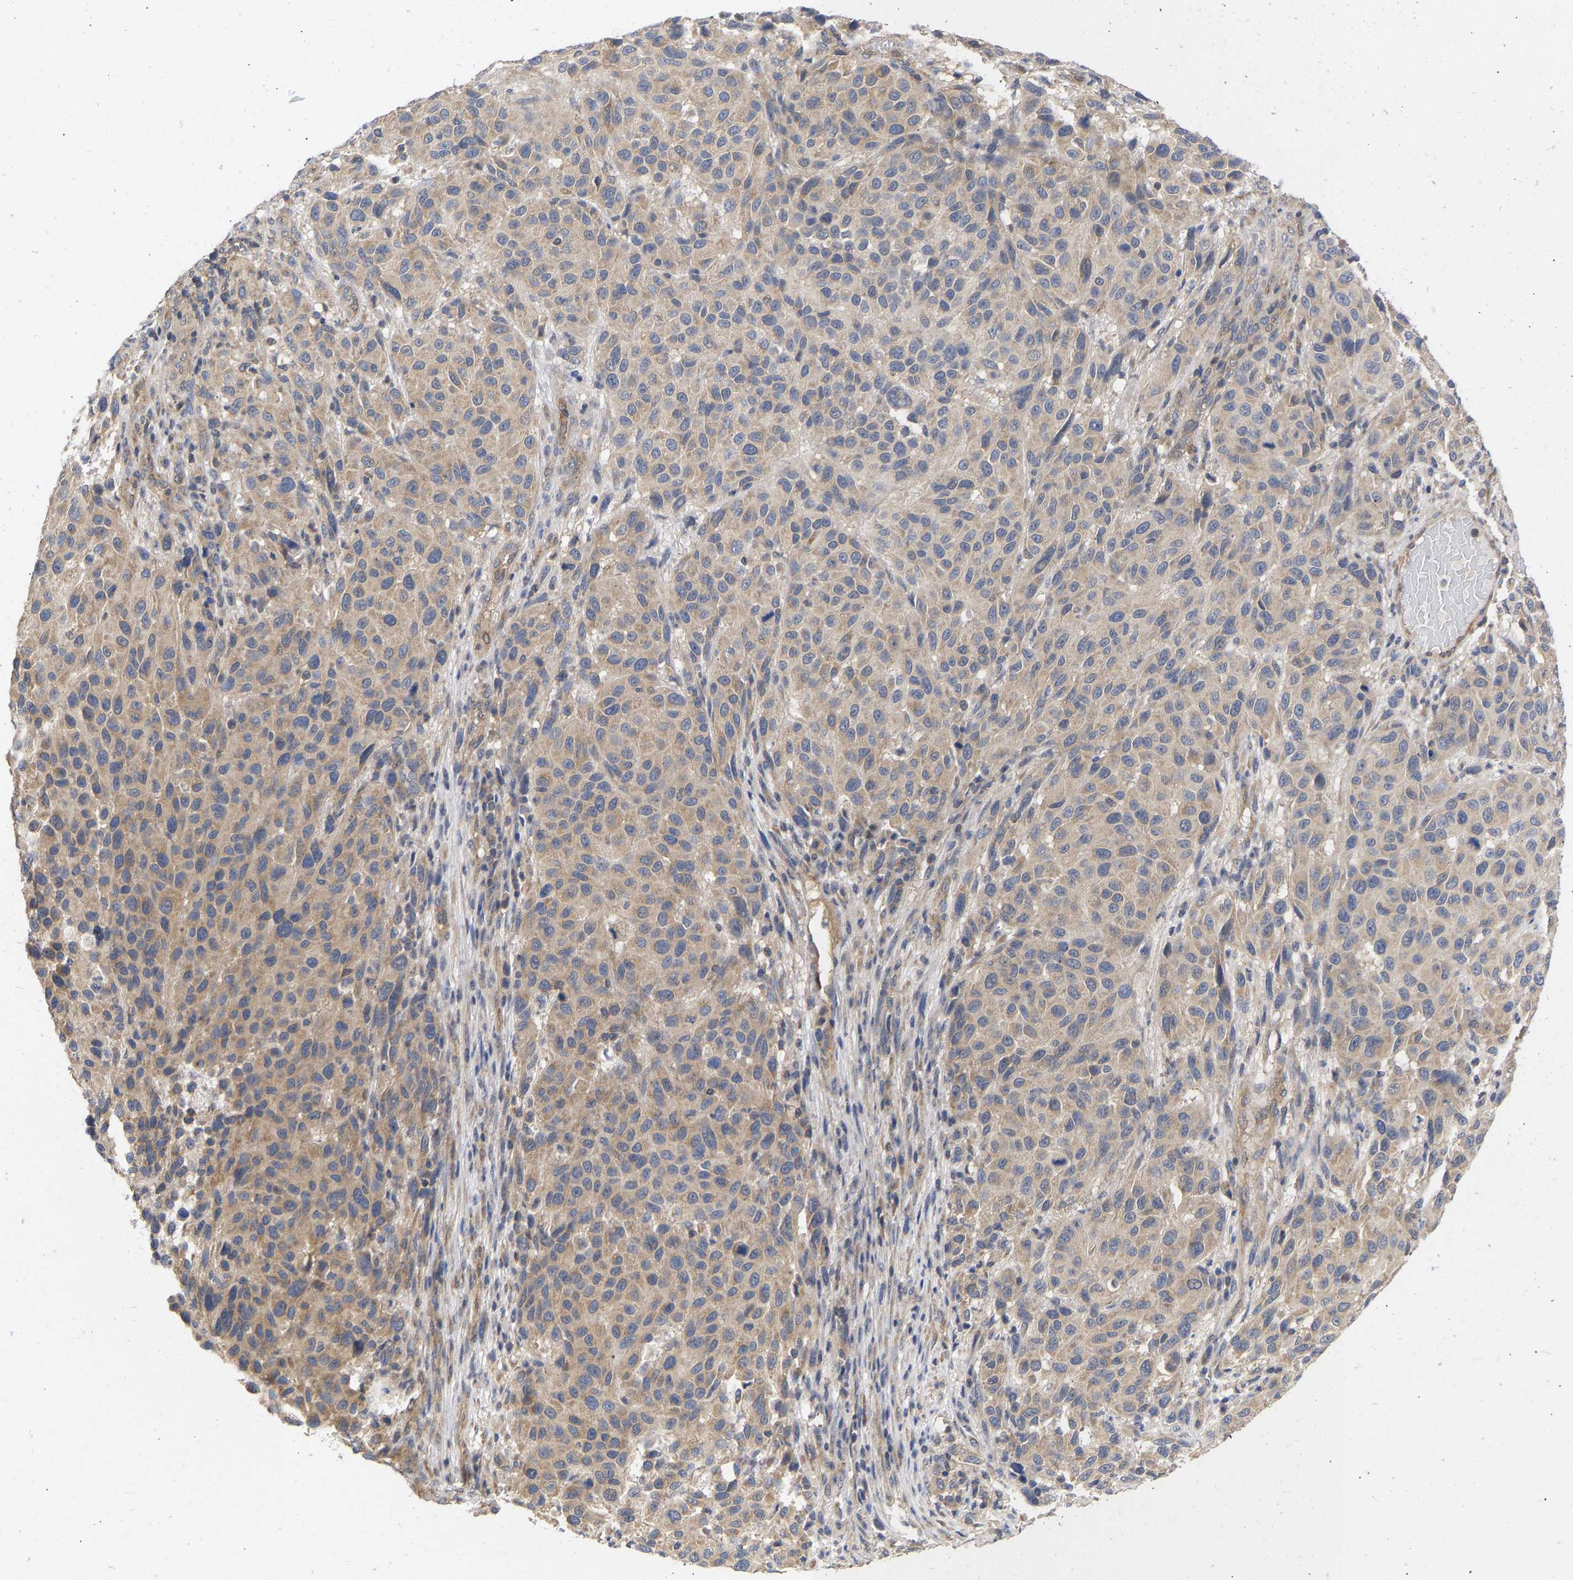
{"staining": {"intensity": "weak", "quantity": ">75%", "location": "cytoplasmic/membranous"}, "tissue": "melanoma", "cell_type": "Tumor cells", "image_type": "cancer", "snomed": [{"axis": "morphology", "description": "Malignant melanoma, Metastatic site"}, {"axis": "topography", "description": "Lymph node"}], "caption": "High-magnification brightfield microscopy of malignant melanoma (metastatic site) stained with DAB (3,3'-diaminobenzidine) (brown) and counterstained with hematoxylin (blue). tumor cells exhibit weak cytoplasmic/membranous expression is seen in about>75% of cells.", "gene": "MAP2K3", "patient": {"sex": "male", "age": 61}}